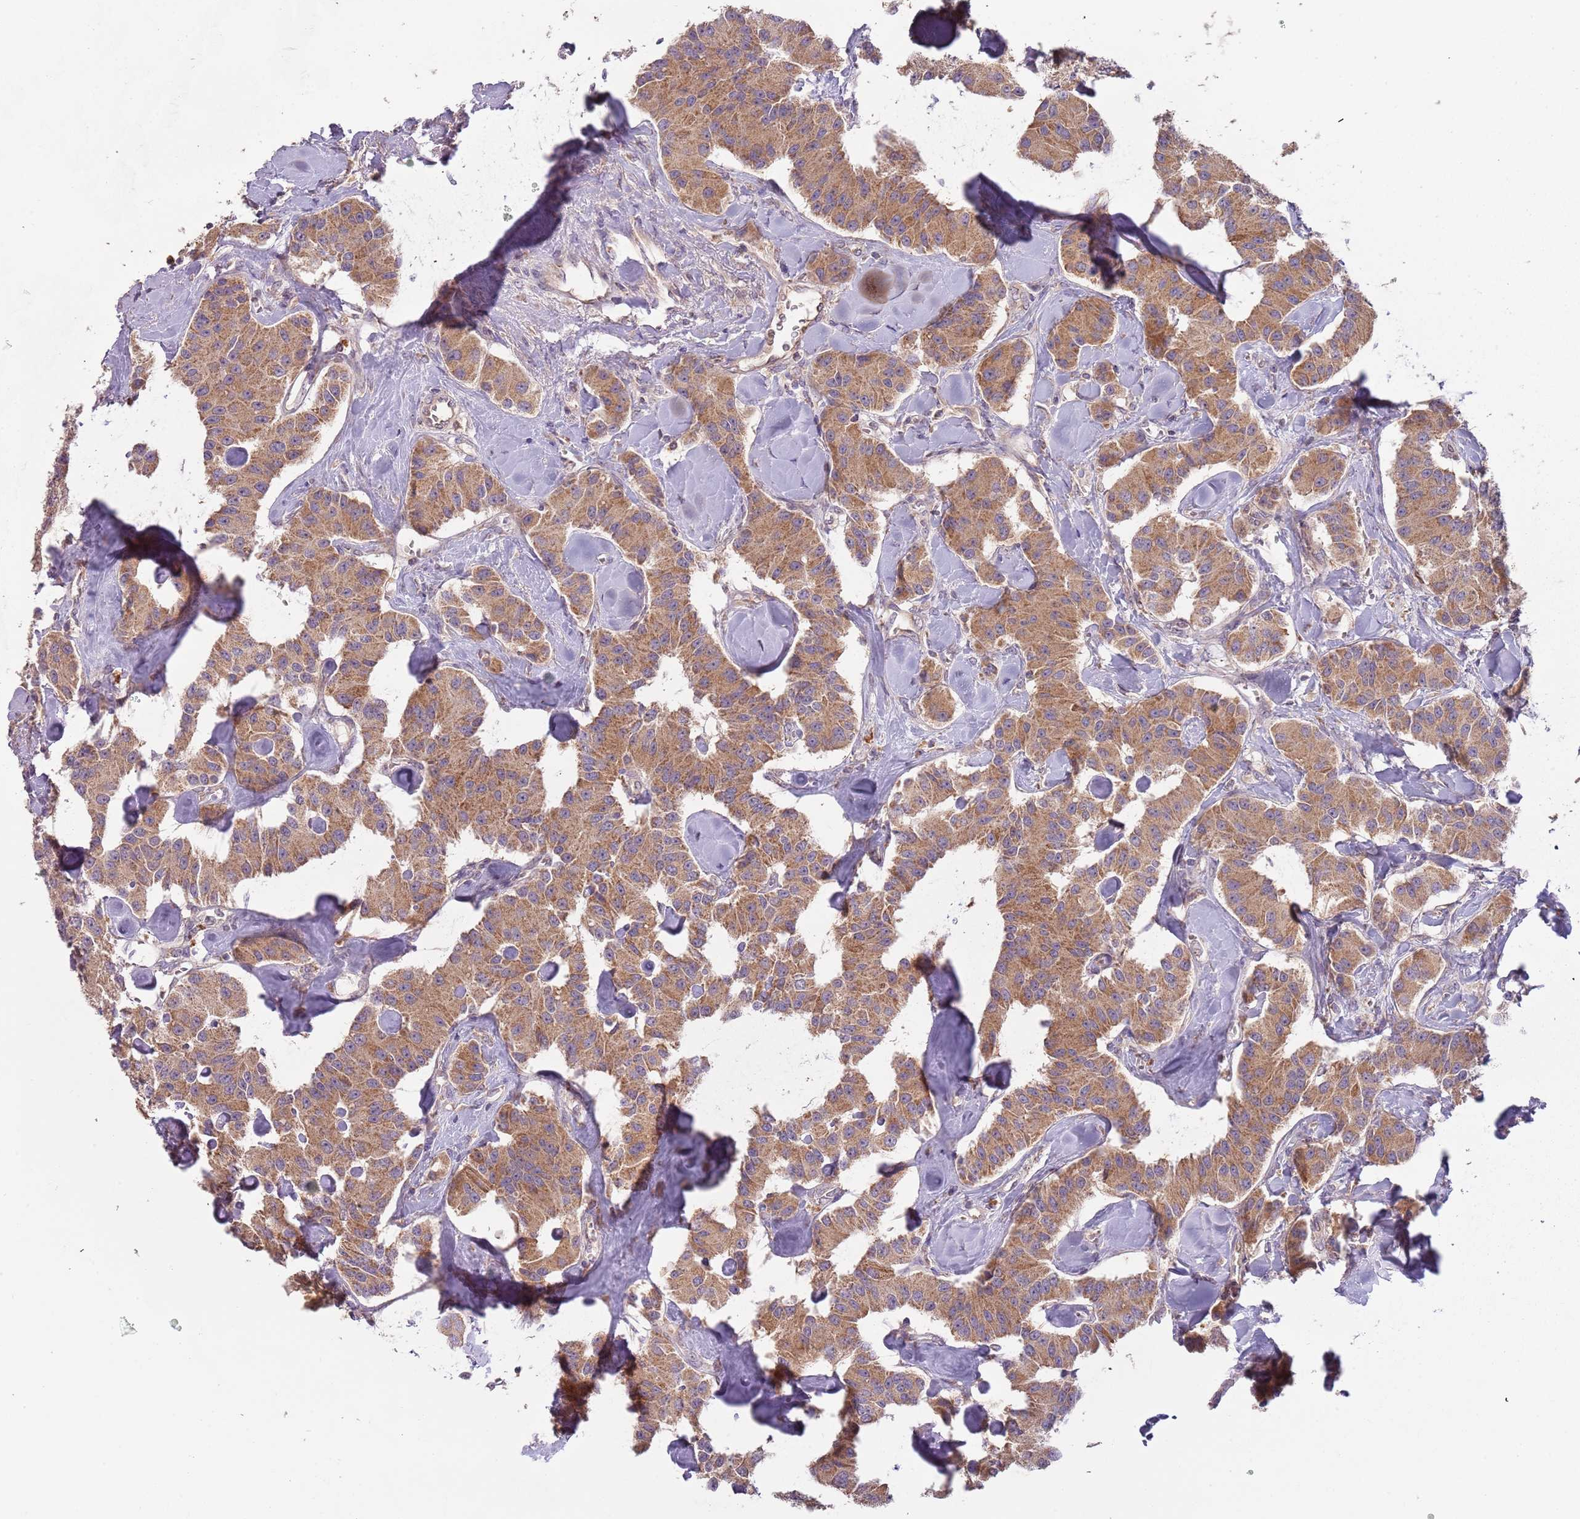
{"staining": {"intensity": "moderate", "quantity": ">75%", "location": "cytoplasmic/membranous"}, "tissue": "carcinoid", "cell_type": "Tumor cells", "image_type": "cancer", "snomed": [{"axis": "morphology", "description": "Carcinoid, malignant, NOS"}, {"axis": "topography", "description": "Pancreas"}], "caption": "The photomicrograph shows a brown stain indicating the presence of a protein in the cytoplasmic/membranous of tumor cells in carcinoid (malignant).", "gene": "FECH", "patient": {"sex": "male", "age": 41}}